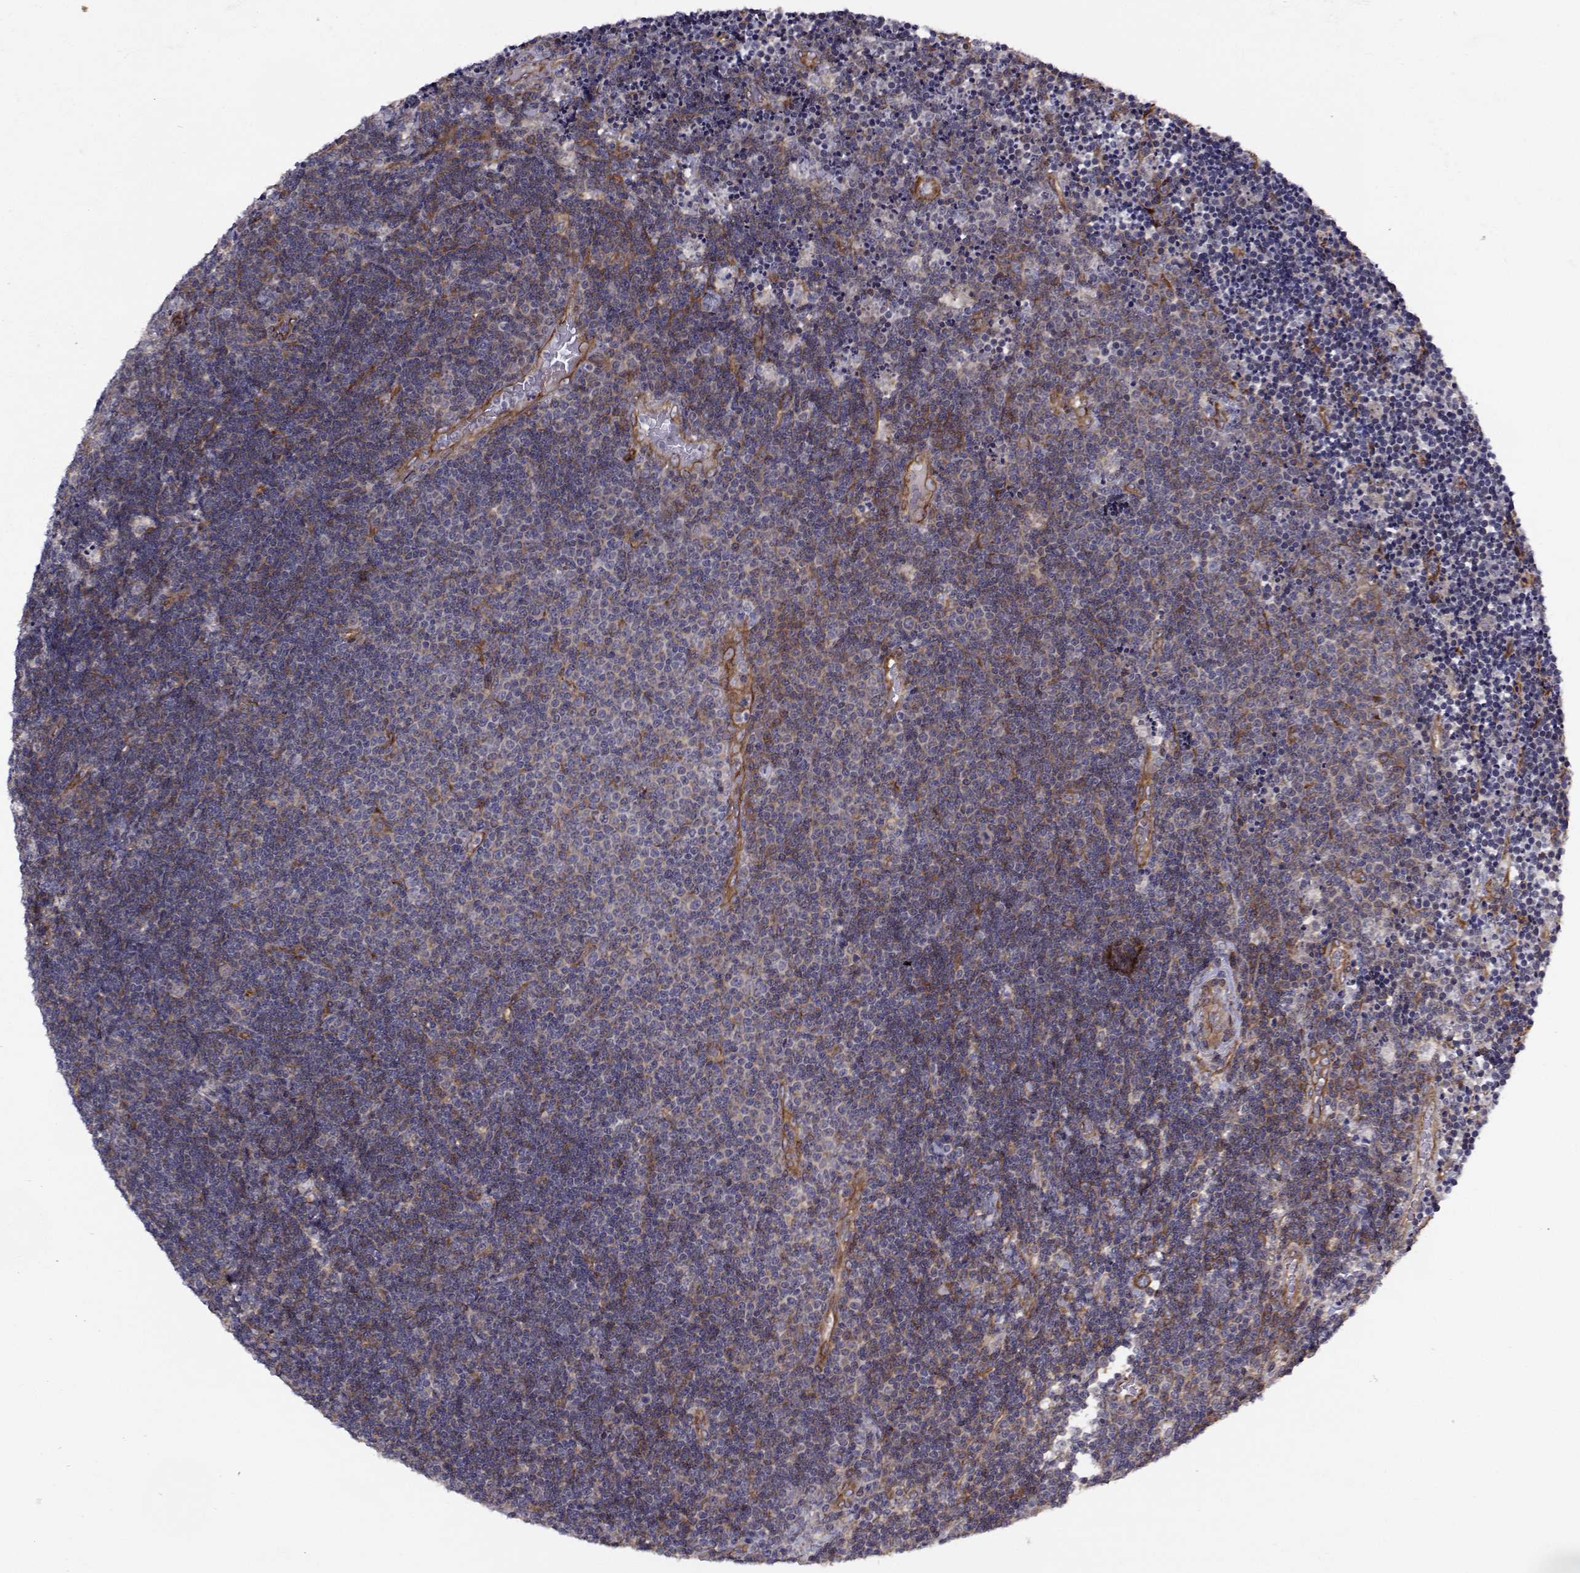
{"staining": {"intensity": "negative", "quantity": "none", "location": "none"}, "tissue": "lymphoma", "cell_type": "Tumor cells", "image_type": "cancer", "snomed": [{"axis": "morphology", "description": "Malignant lymphoma, non-Hodgkin's type, Low grade"}, {"axis": "topography", "description": "Brain"}], "caption": "This is a micrograph of IHC staining of lymphoma, which shows no positivity in tumor cells. The staining is performed using DAB brown chromogen with nuclei counter-stained in using hematoxylin.", "gene": "TRIP10", "patient": {"sex": "female", "age": 66}}